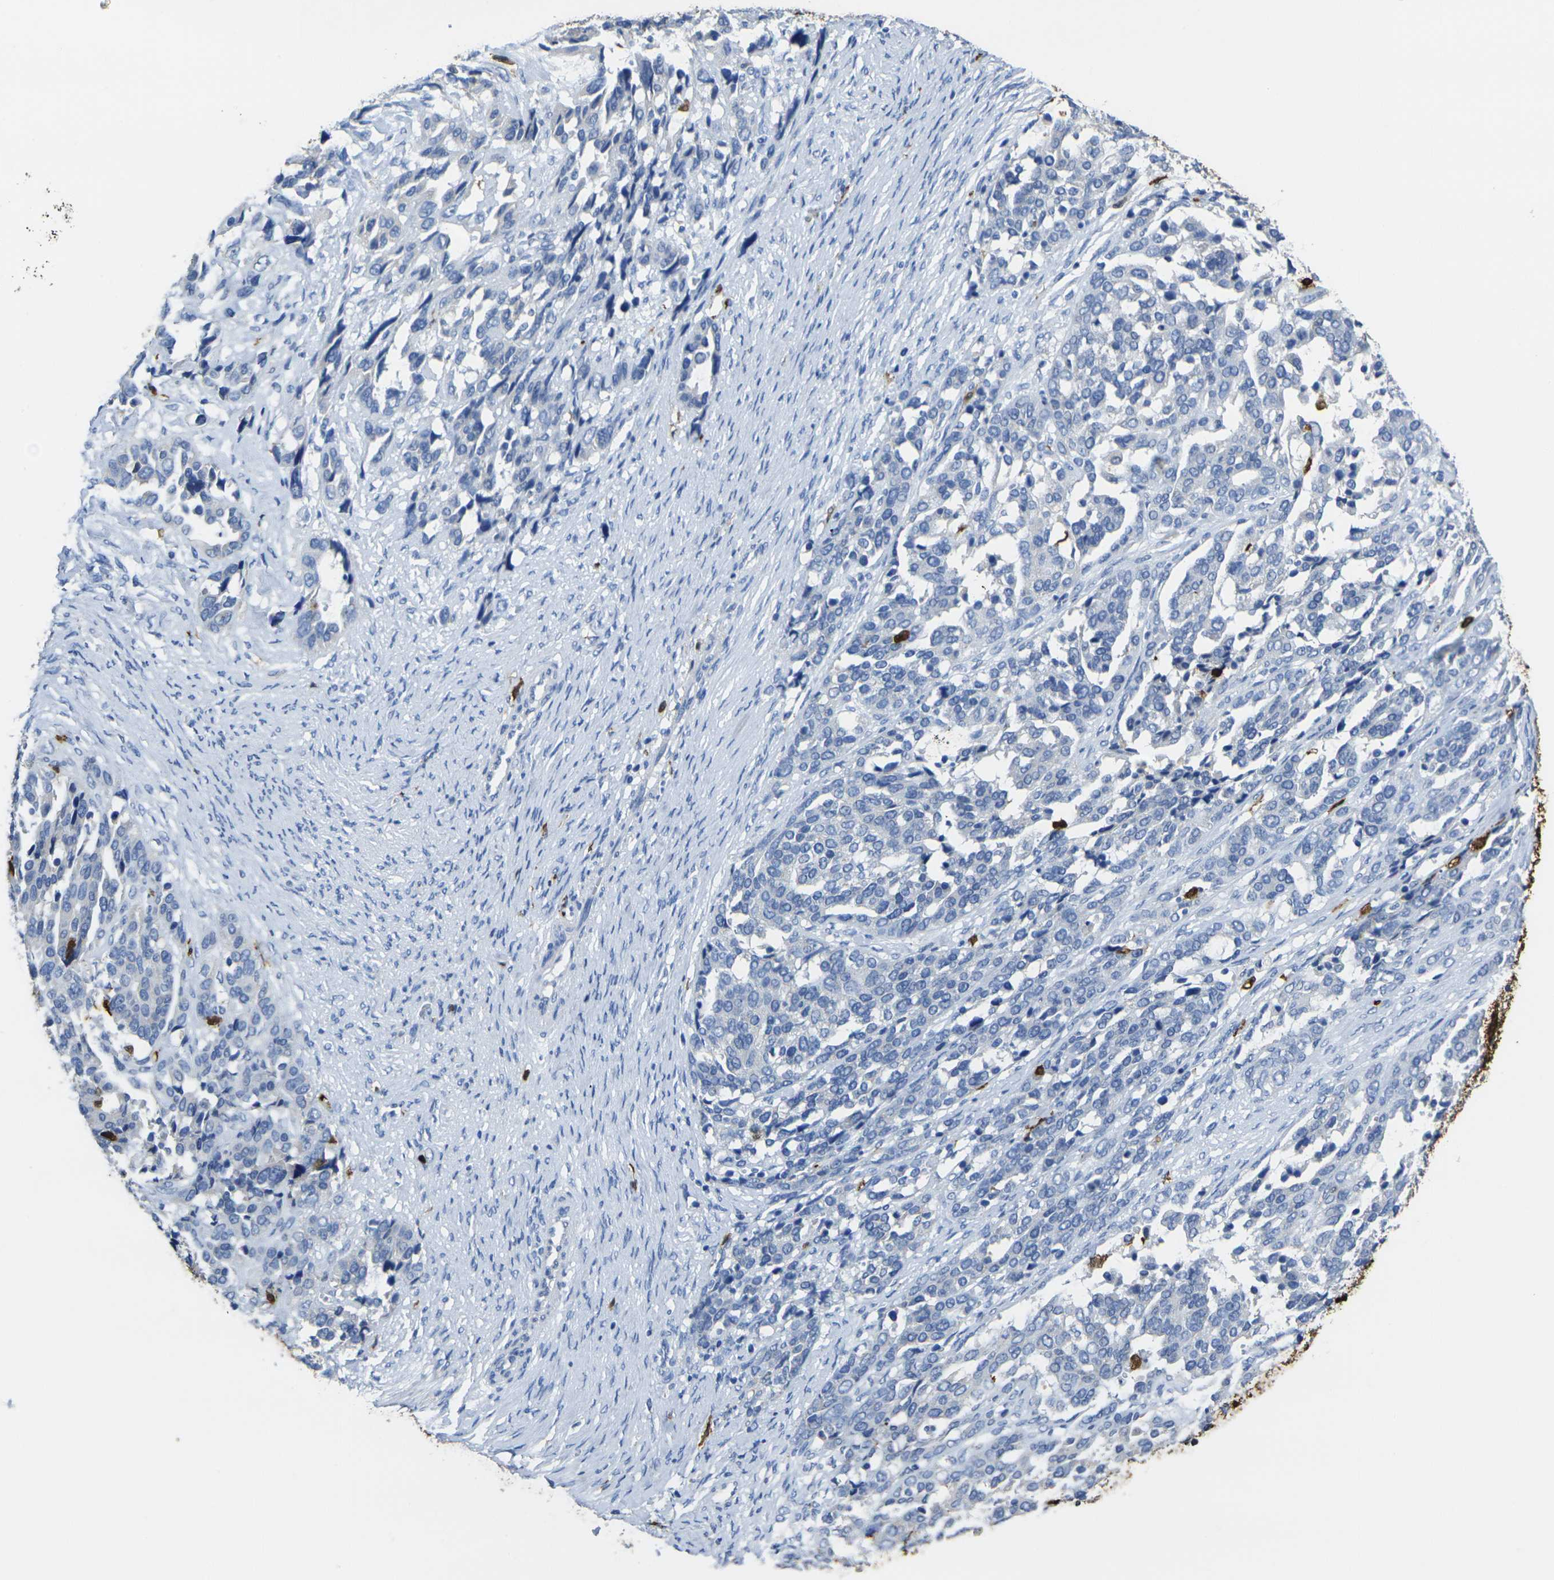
{"staining": {"intensity": "negative", "quantity": "none", "location": "none"}, "tissue": "ovarian cancer", "cell_type": "Tumor cells", "image_type": "cancer", "snomed": [{"axis": "morphology", "description": "Cystadenocarcinoma, serous, NOS"}, {"axis": "topography", "description": "Ovary"}], "caption": "Image shows no significant protein staining in tumor cells of serous cystadenocarcinoma (ovarian).", "gene": "S100A9", "patient": {"sex": "female", "age": 44}}